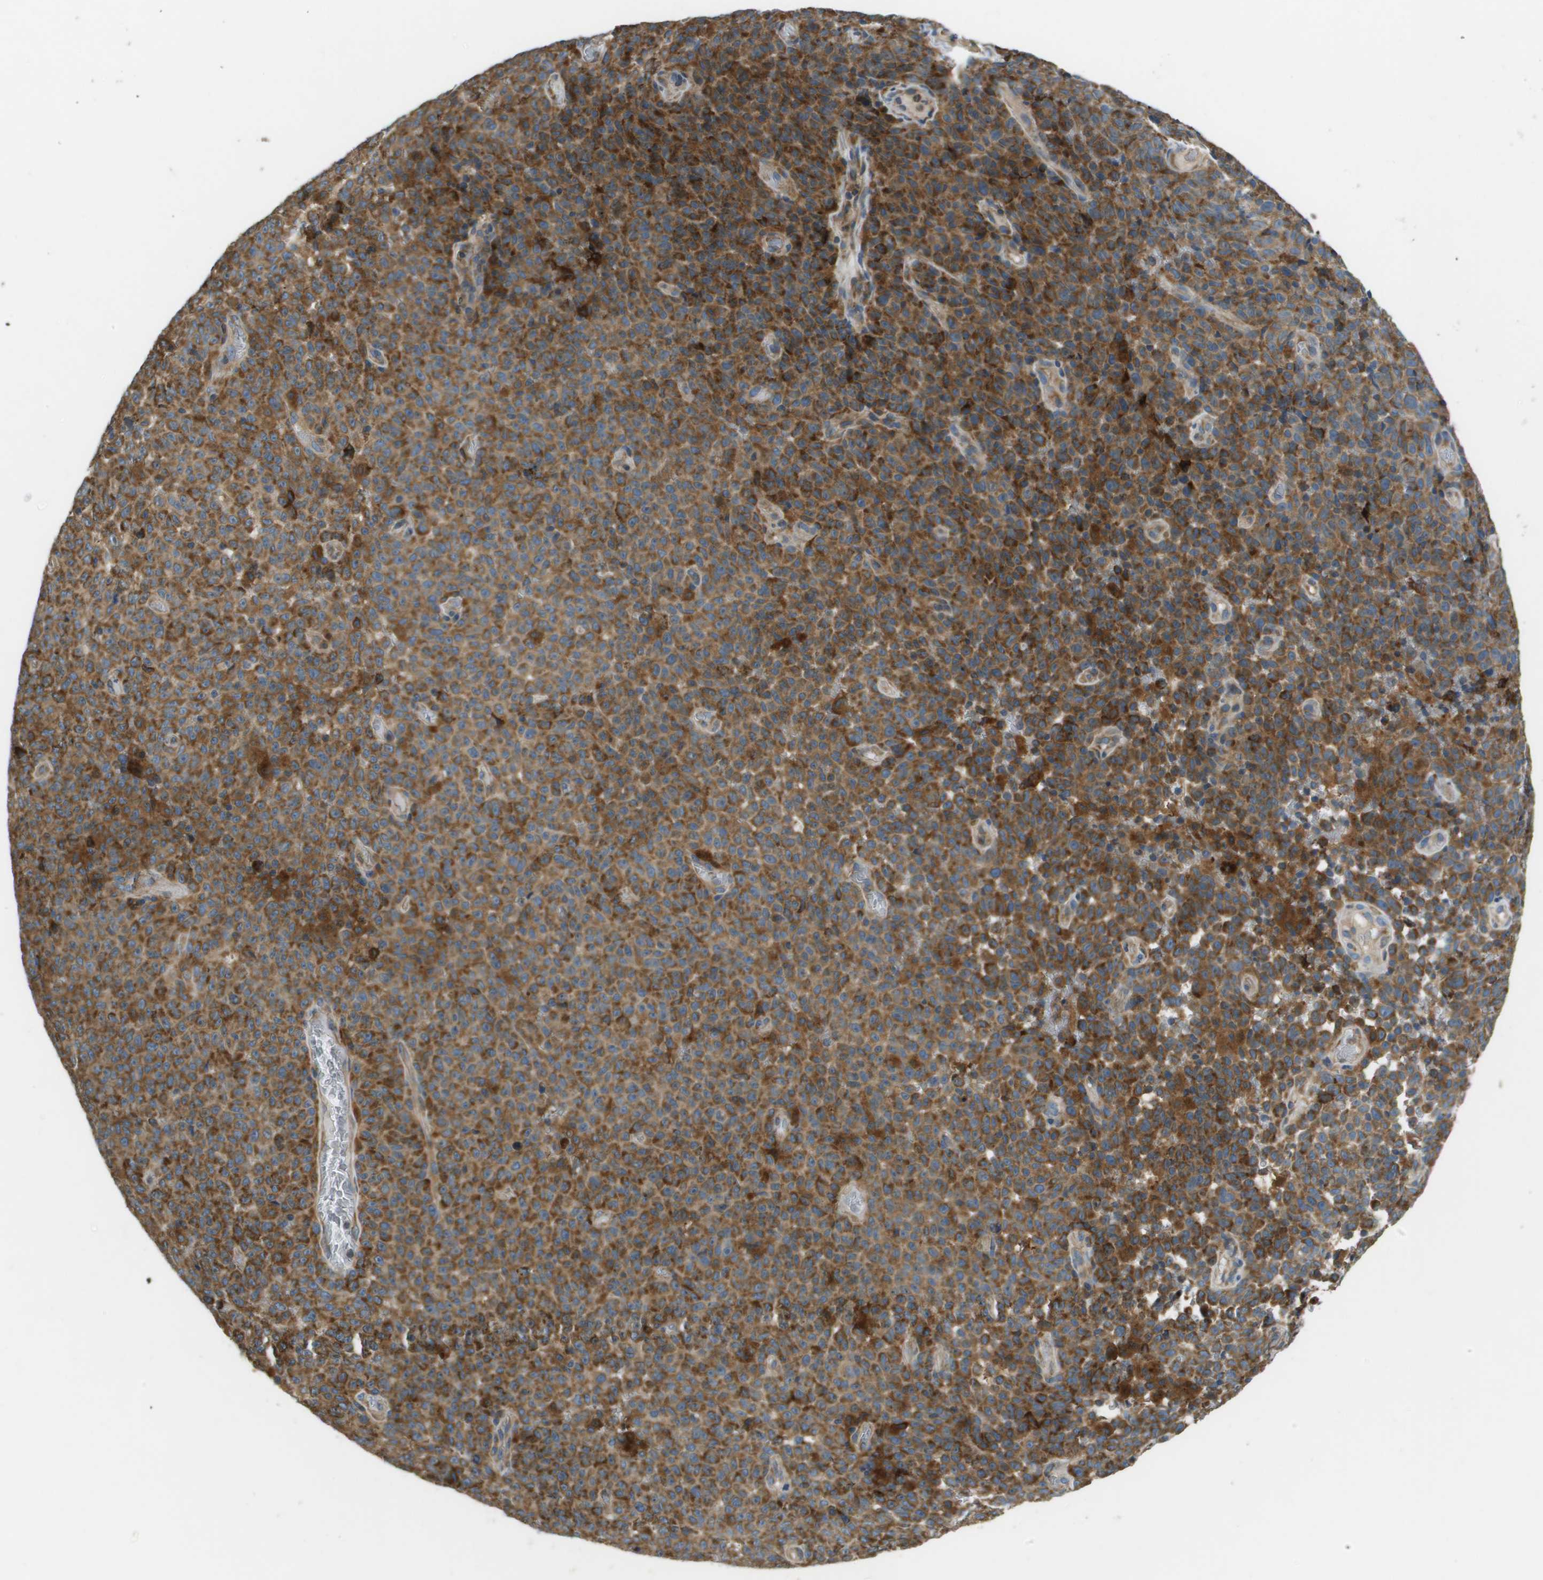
{"staining": {"intensity": "moderate", "quantity": ">75%", "location": "cytoplasmic/membranous"}, "tissue": "melanoma", "cell_type": "Tumor cells", "image_type": "cancer", "snomed": [{"axis": "morphology", "description": "Malignant melanoma, NOS"}, {"axis": "topography", "description": "Skin"}], "caption": "Malignant melanoma stained with immunohistochemistry reveals moderate cytoplasmic/membranous expression in about >75% of tumor cells.", "gene": "SAMSN1", "patient": {"sex": "female", "age": 82}}